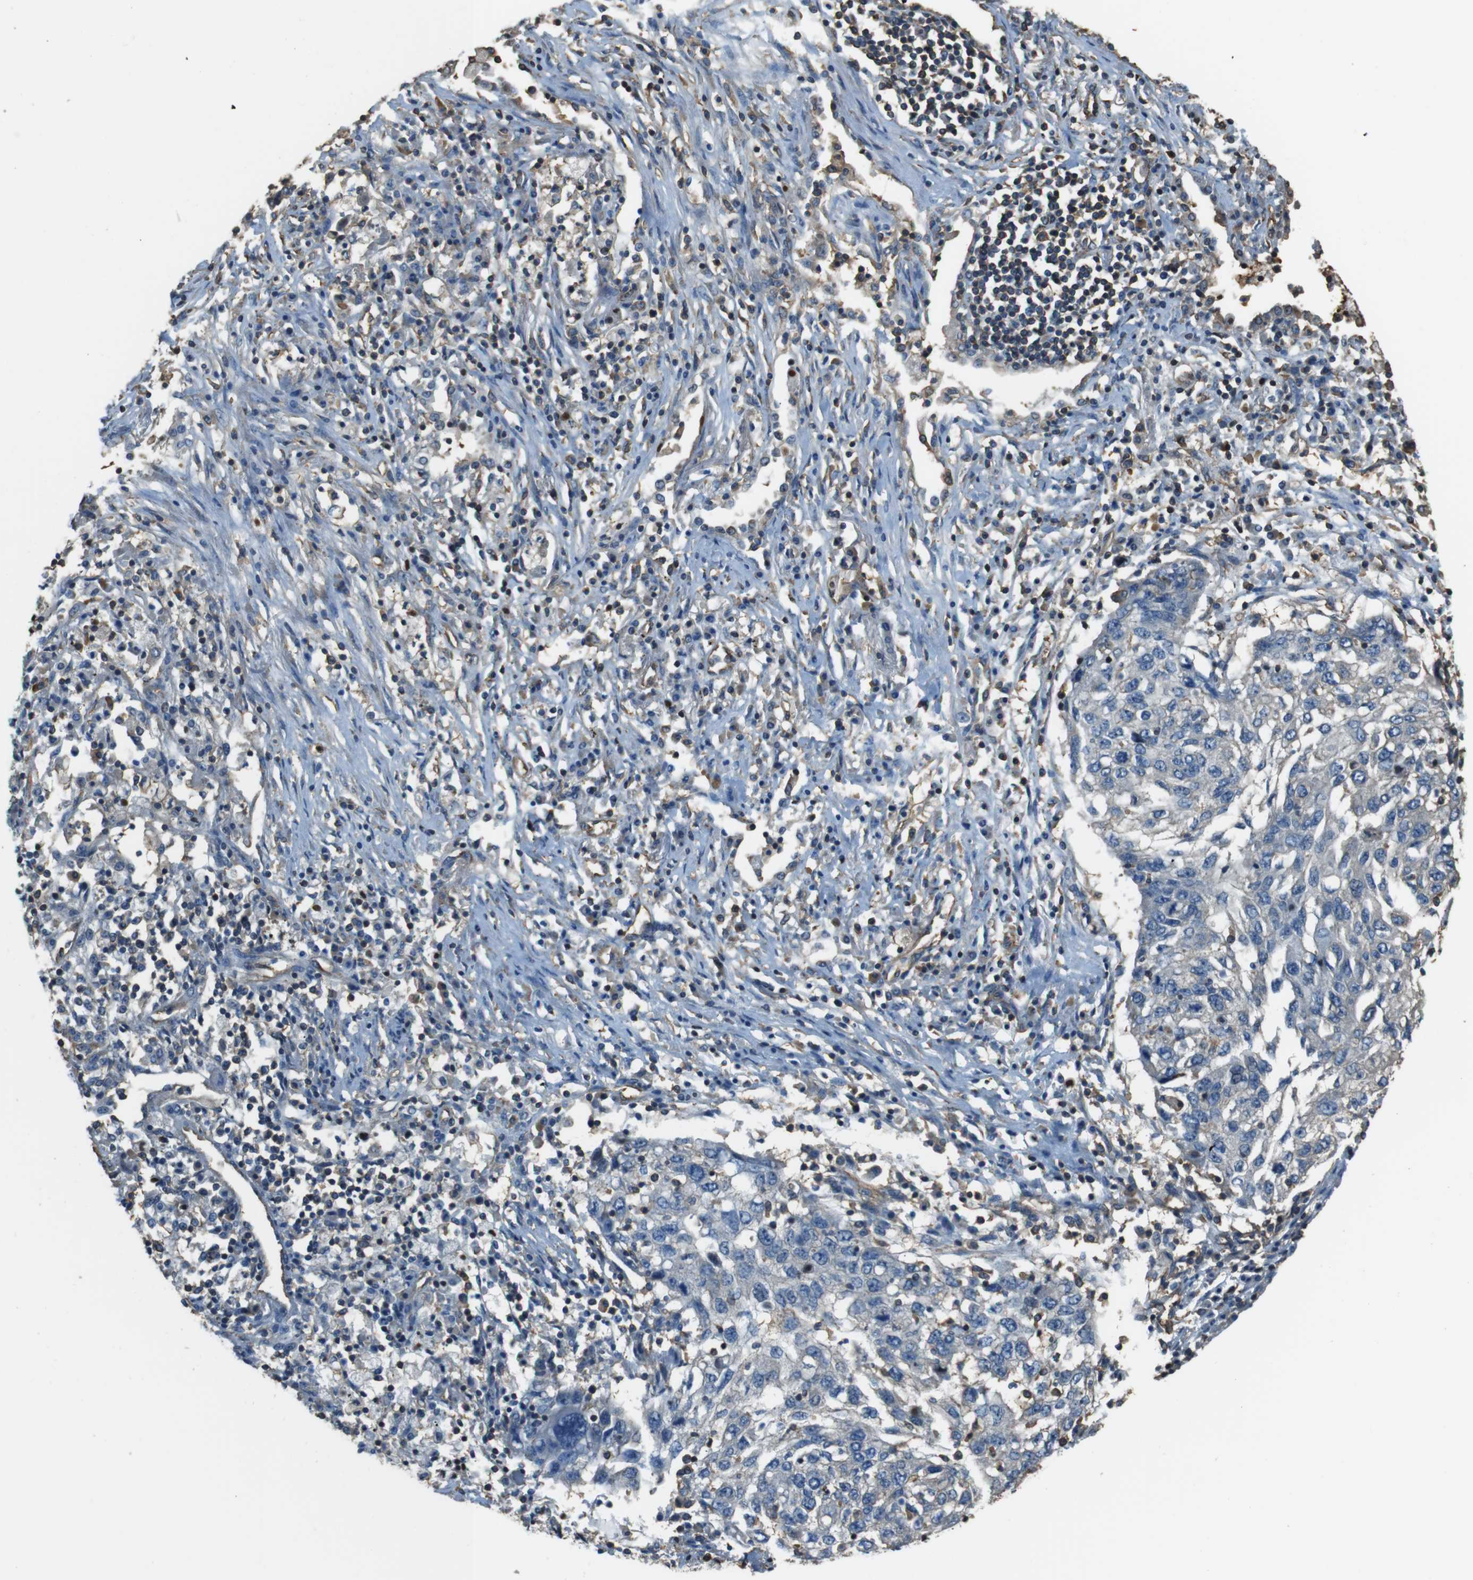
{"staining": {"intensity": "negative", "quantity": "none", "location": "none"}, "tissue": "lung cancer", "cell_type": "Tumor cells", "image_type": "cancer", "snomed": [{"axis": "morphology", "description": "Squamous cell carcinoma, NOS"}, {"axis": "topography", "description": "Lung"}], "caption": "Immunohistochemistry image of squamous cell carcinoma (lung) stained for a protein (brown), which reveals no staining in tumor cells.", "gene": "FCAR", "patient": {"sex": "female", "age": 63}}